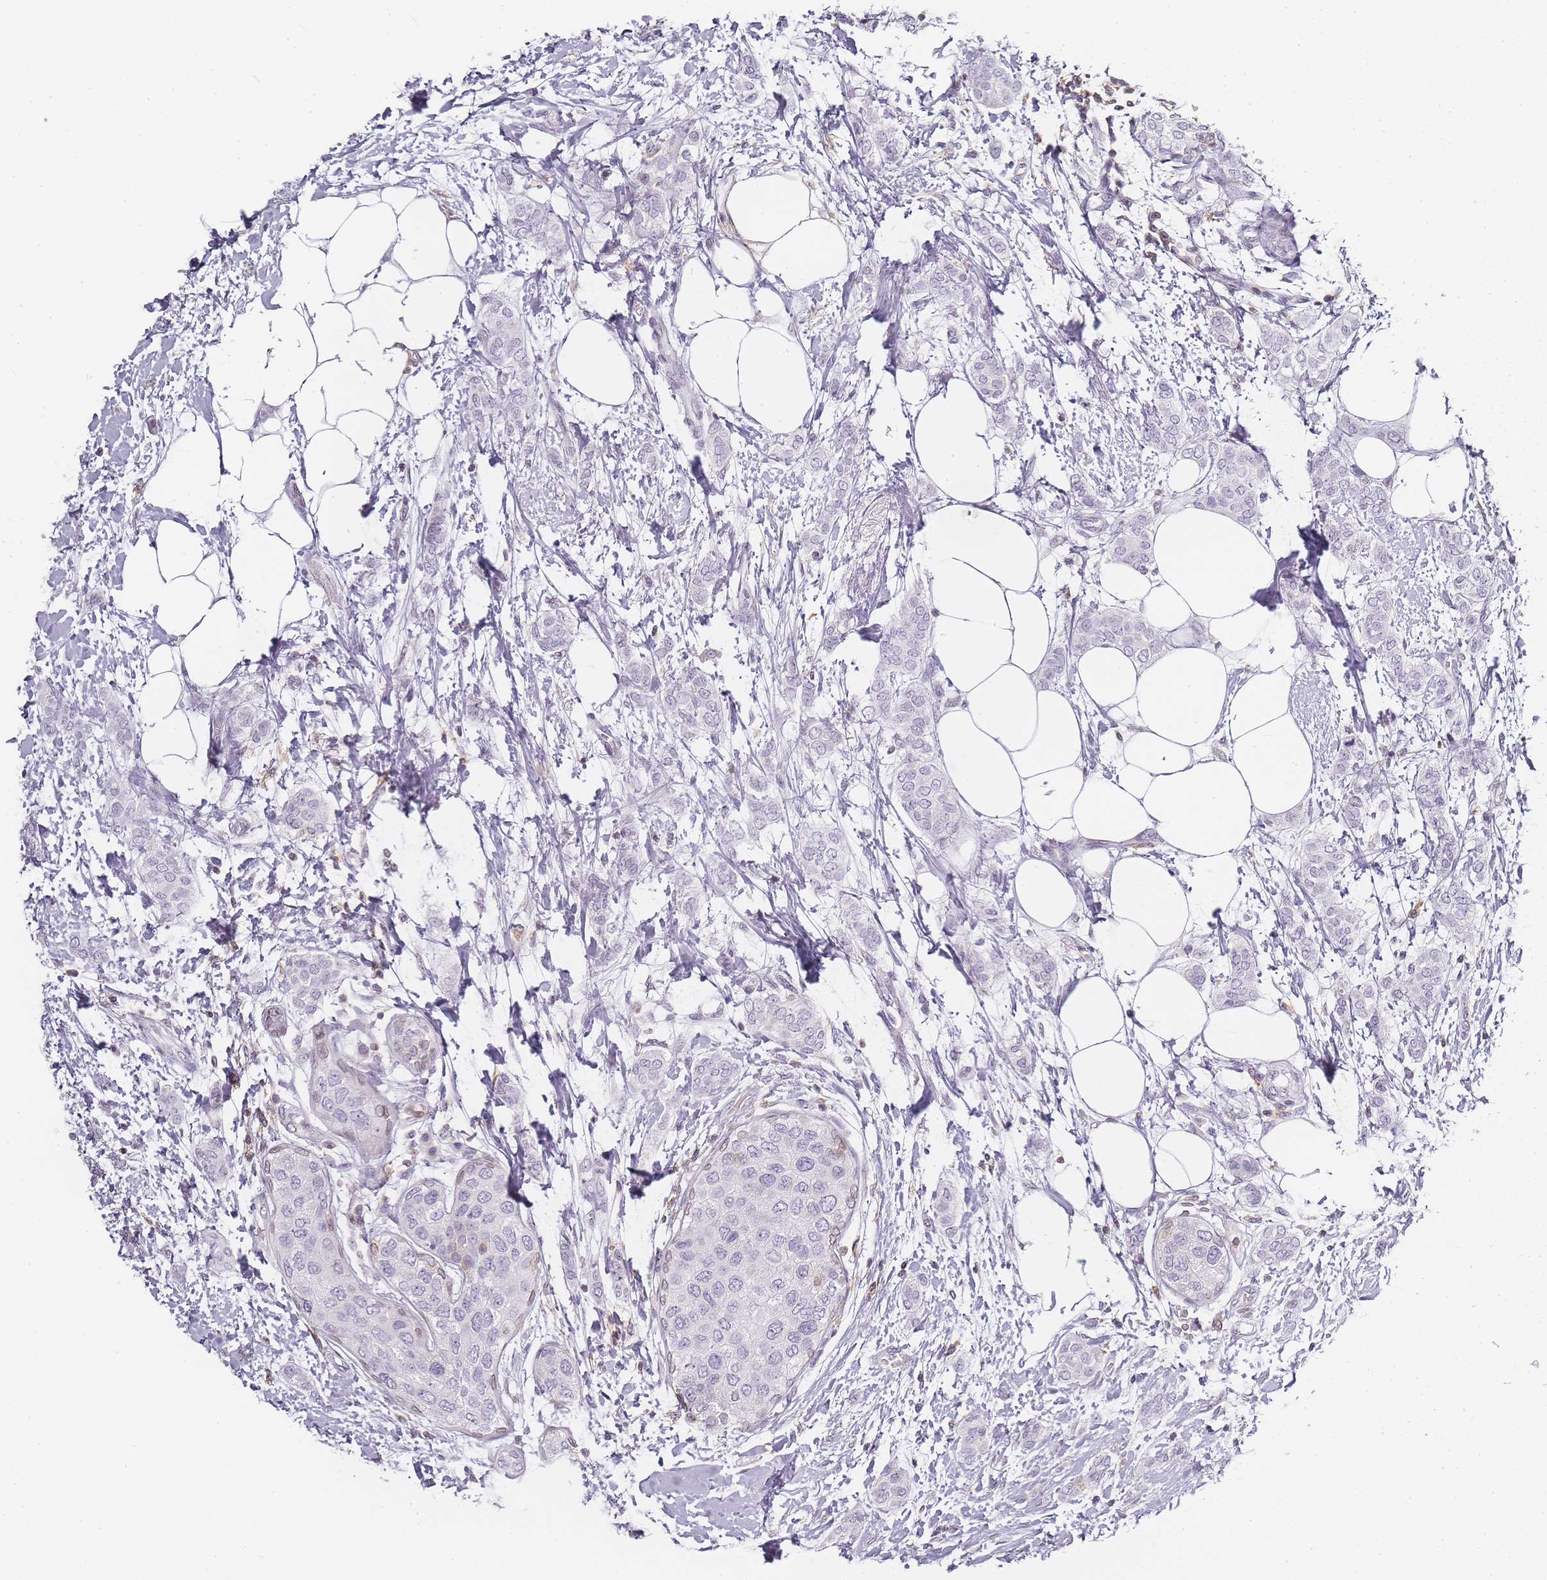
{"staining": {"intensity": "negative", "quantity": "none", "location": "none"}, "tissue": "breast cancer", "cell_type": "Tumor cells", "image_type": "cancer", "snomed": [{"axis": "morphology", "description": "Duct carcinoma"}, {"axis": "topography", "description": "Breast"}], "caption": "This is a micrograph of immunohistochemistry (IHC) staining of intraductal carcinoma (breast), which shows no positivity in tumor cells. (Immunohistochemistry, brightfield microscopy, high magnification).", "gene": "JAKMIP1", "patient": {"sex": "female", "age": 72}}